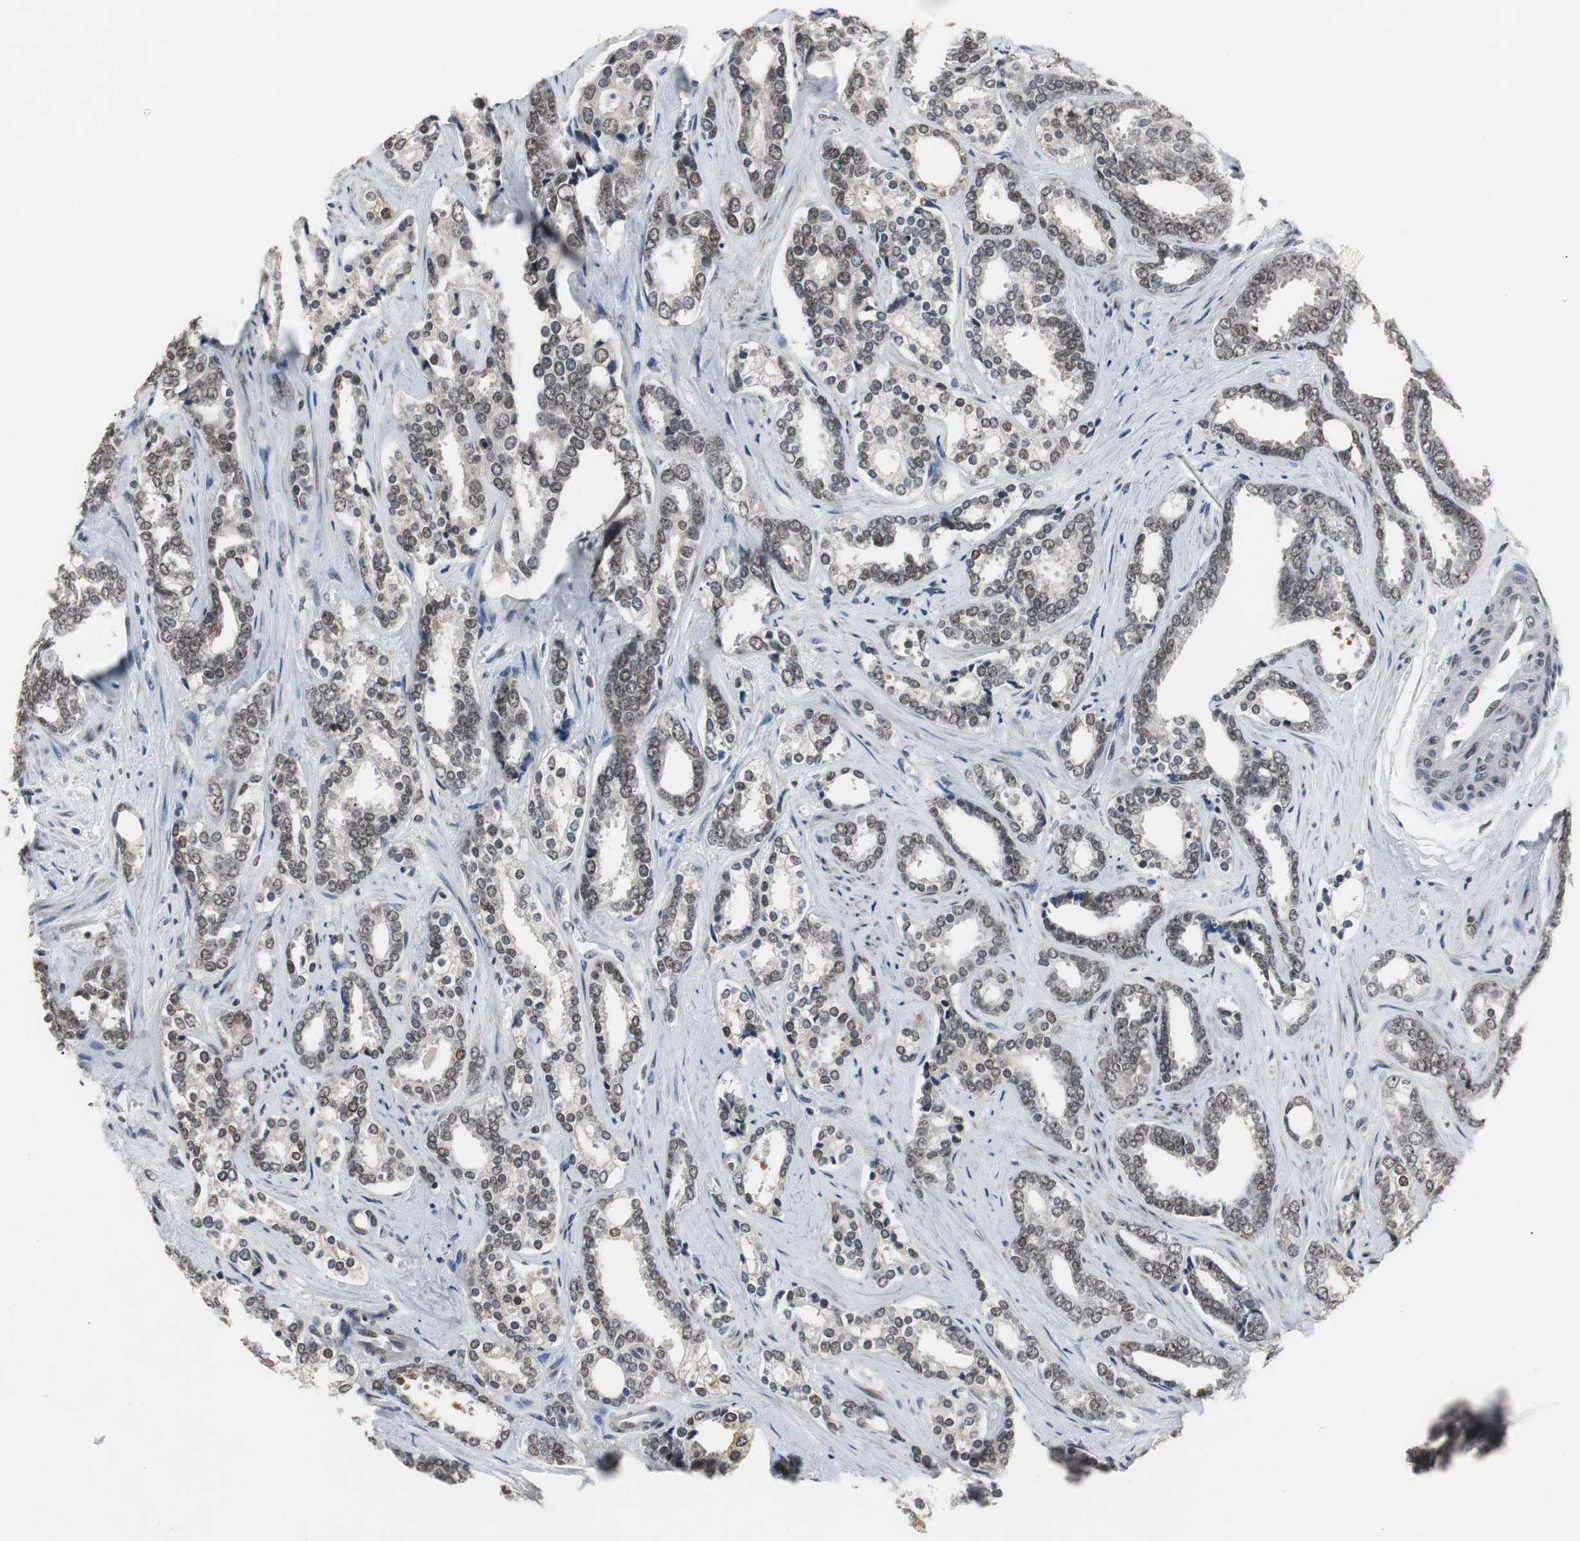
{"staining": {"intensity": "moderate", "quantity": ">75%", "location": "nuclear"}, "tissue": "prostate cancer", "cell_type": "Tumor cells", "image_type": "cancer", "snomed": [{"axis": "morphology", "description": "Adenocarcinoma, High grade"}, {"axis": "topography", "description": "Prostate"}], "caption": "This is an image of immunohistochemistry staining of prostate high-grade adenocarcinoma, which shows moderate positivity in the nuclear of tumor cells.", "gene": "TAF7", "patient": {"sex": "male", "age": 67}}